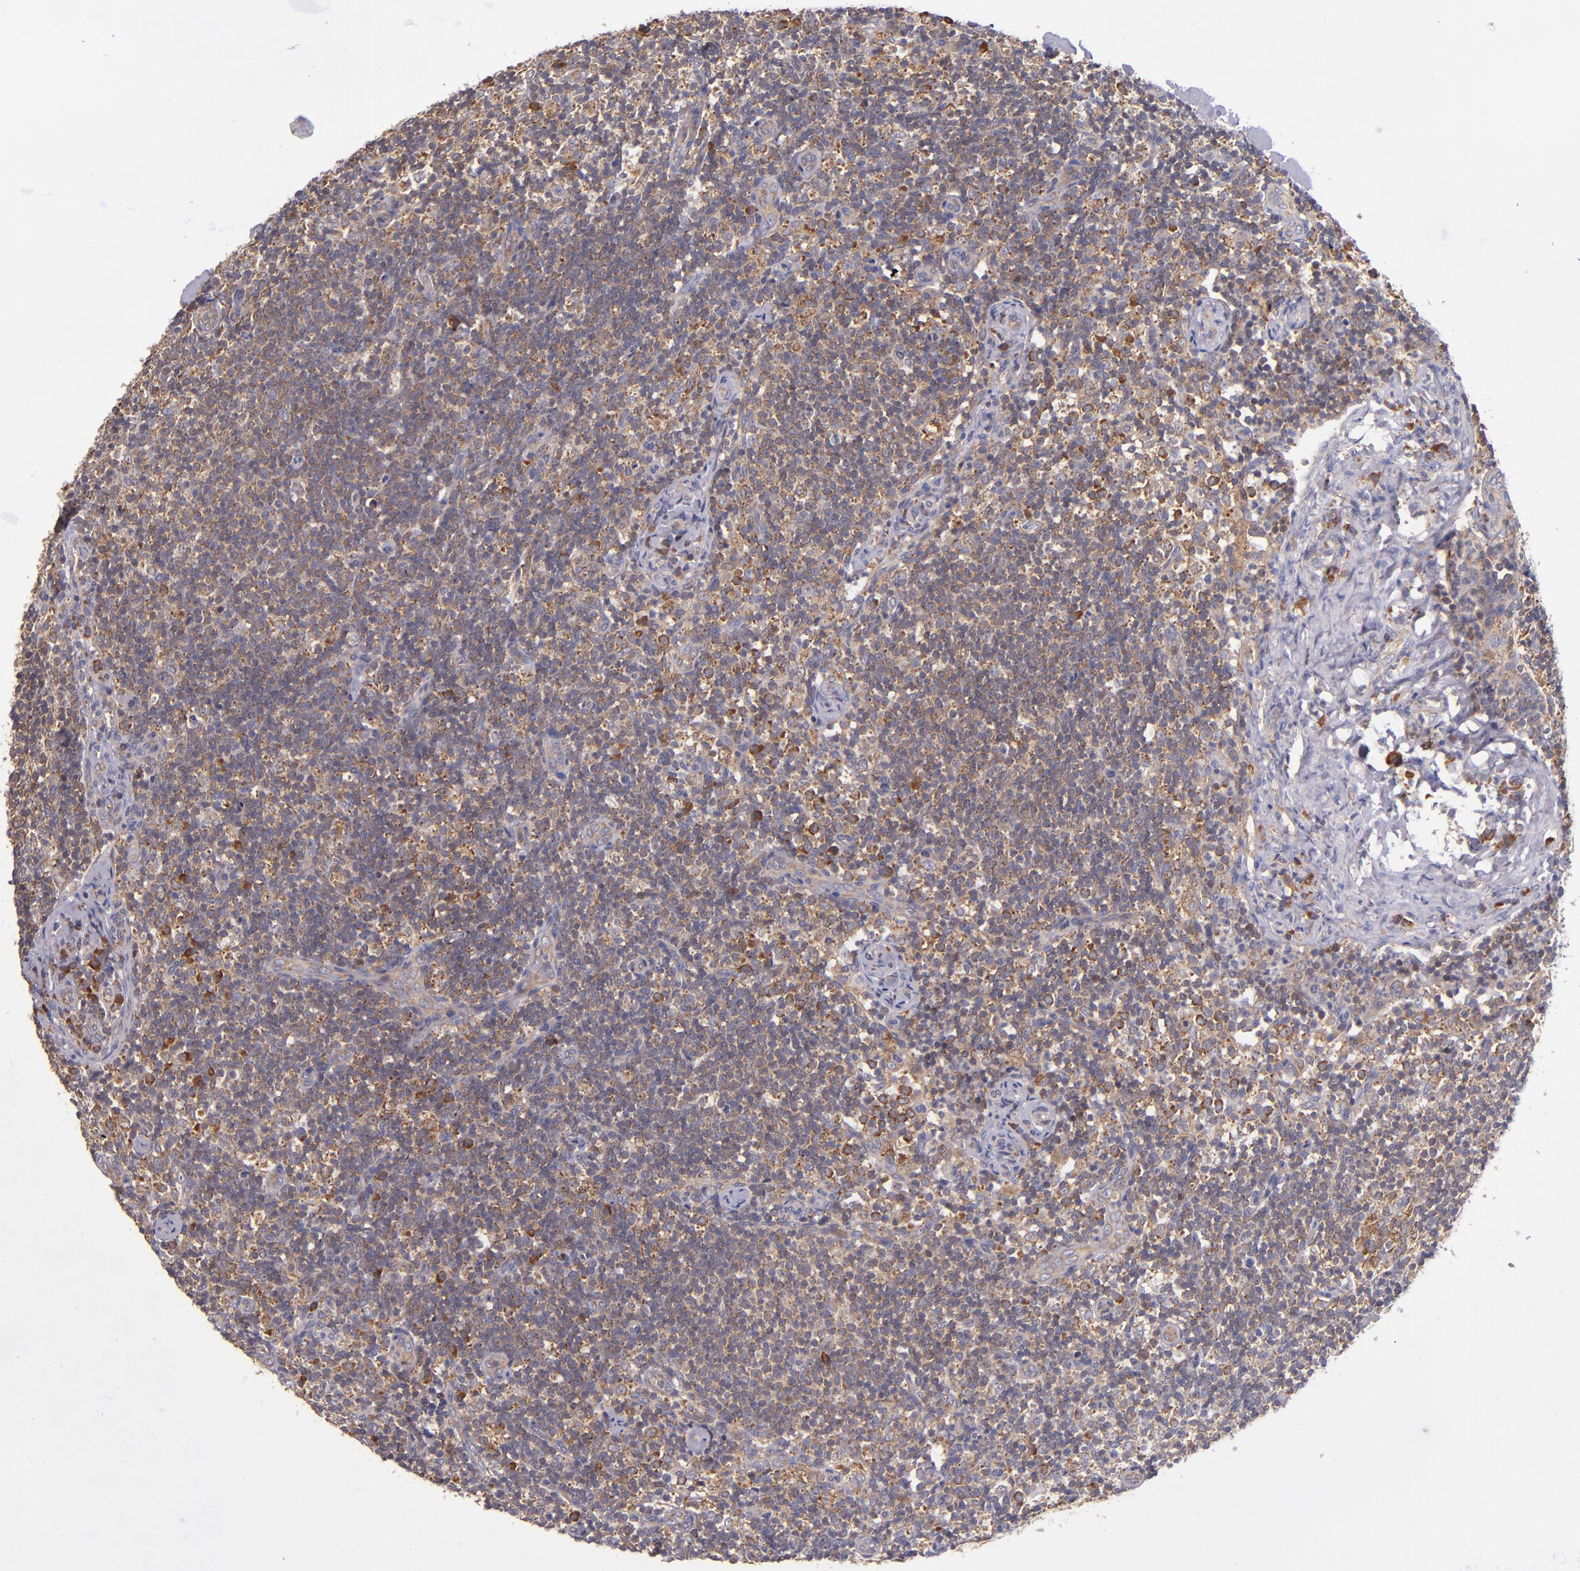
{"staining": {"intensity": "moderate", "quantity": ">75%", "location": "cytoplasmic/membranous"}, "tissue": "lymph node", "cell_type": "Non-germinal center cells", "image_type": "normal", "snomed": [{"axis": "morphology", "description": "Normal tissue, NOS"}, {"axis": "morphology", "description": "Inflammation, NOS"}, {"axis": "topography", "description": "Lymph node"}], "caption": "This photomicrograph shows immunohistochemistry staining of unremarkable lymph node, with medium moderate cytoplasmic/membranous positivity in approximately >75% of non-germinal center cells.", "gene": "EIF4ENIF1", "patient": {"sex": "male", "age": 46}}